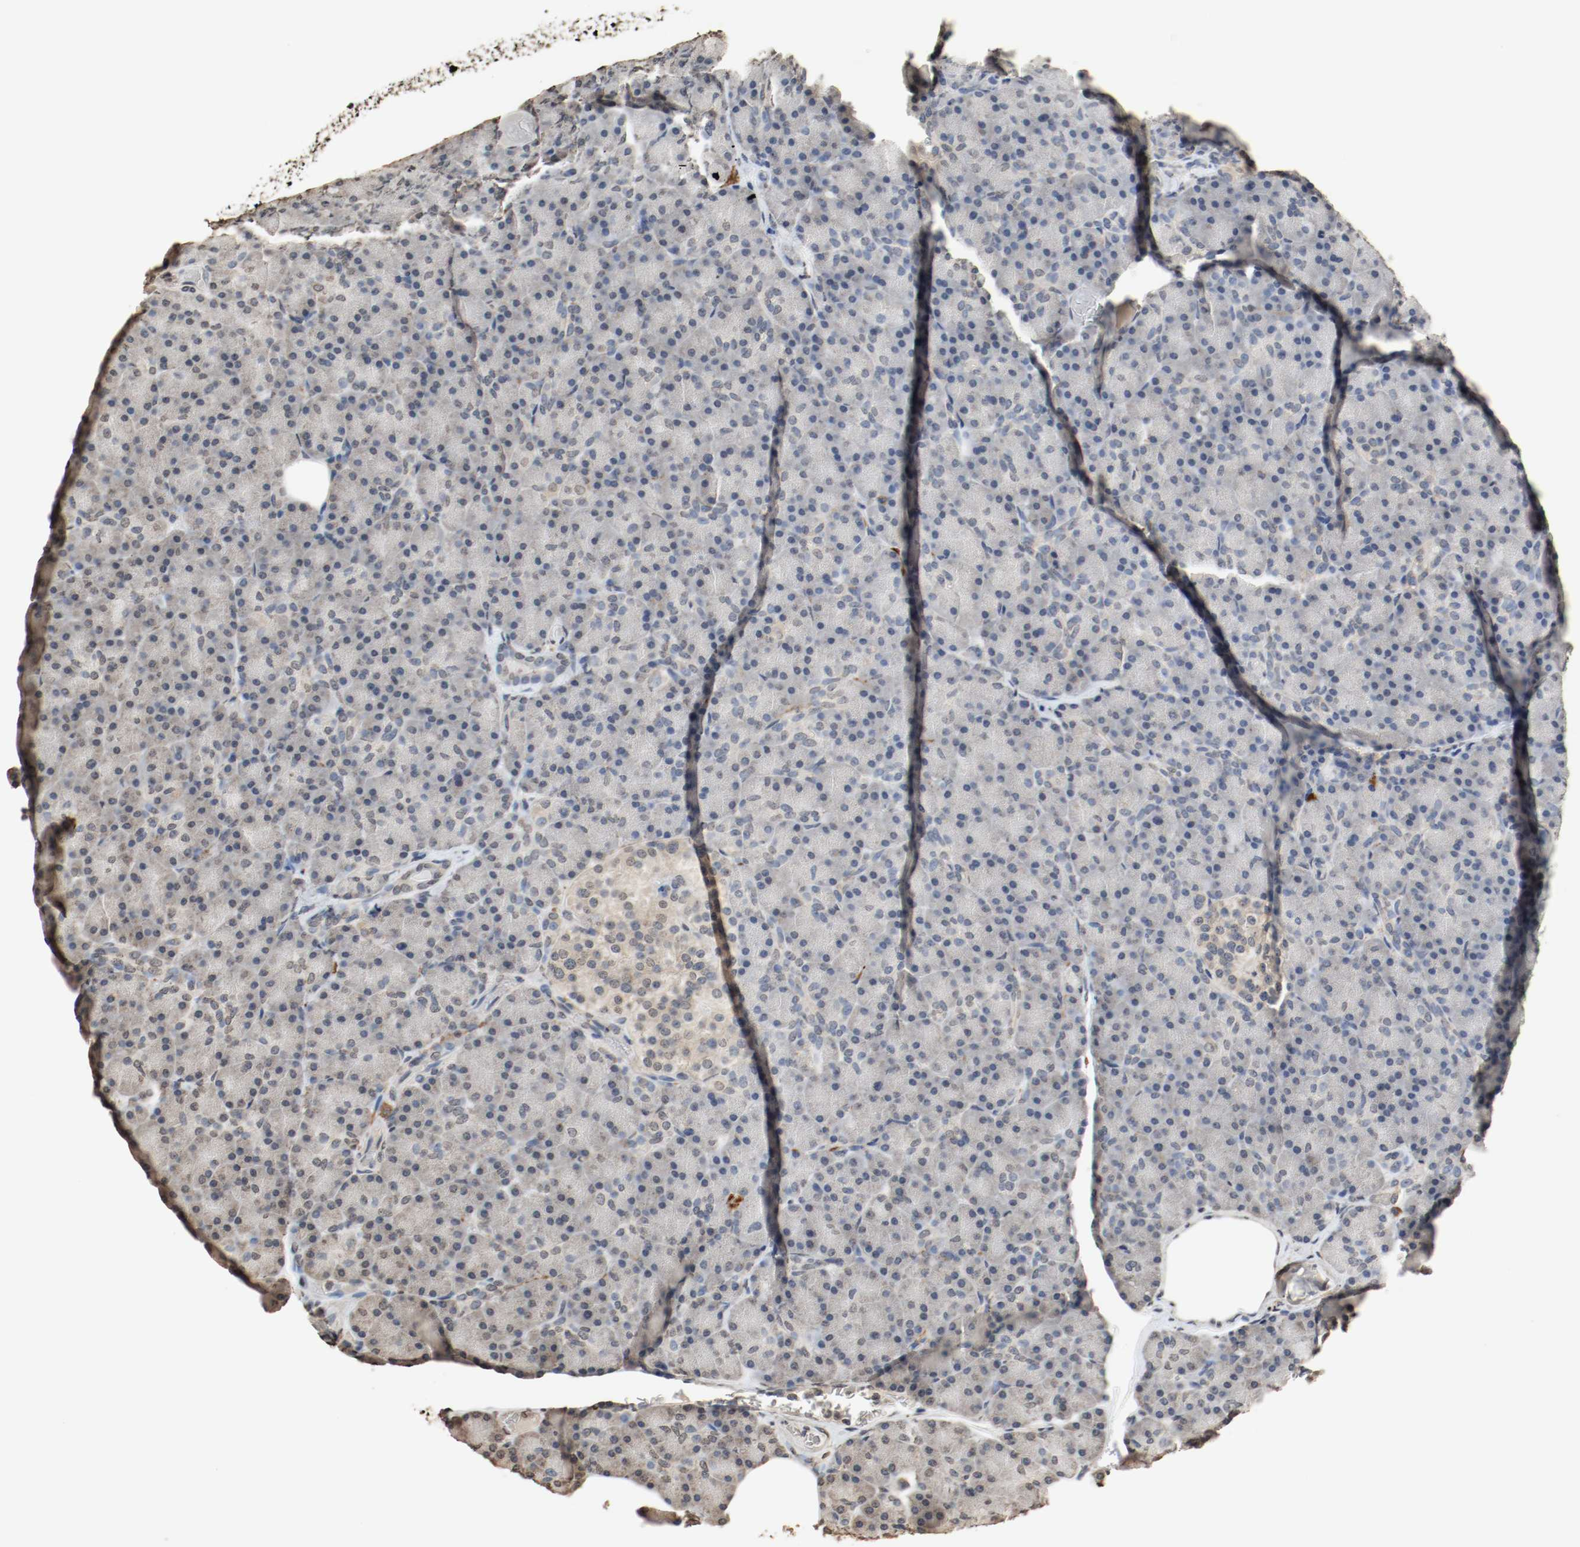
{"staining": {"intensity": "negative", "quantity": "none", "location": "none"}, "tissue": "pancreas", "cell_type": "Exocrine glandular cells", "image_type": "normal", "snomed": [{"axis": "morphology", "description": "Normal tissue, NOS"}, {"axis": "topography", "description": "Pancreas"}], "caption": "Immunohistochemistry (IHC) of normal pancreas displays no staining in exocrine glandular cells. The staining was performed using DAB to visualize the protein expression in brown, while the nuclei were stained in blue with hematoxylin (Magnification: 20x).", "gene": "RTN4", "patient": {"sex": "female", "age": 43}}